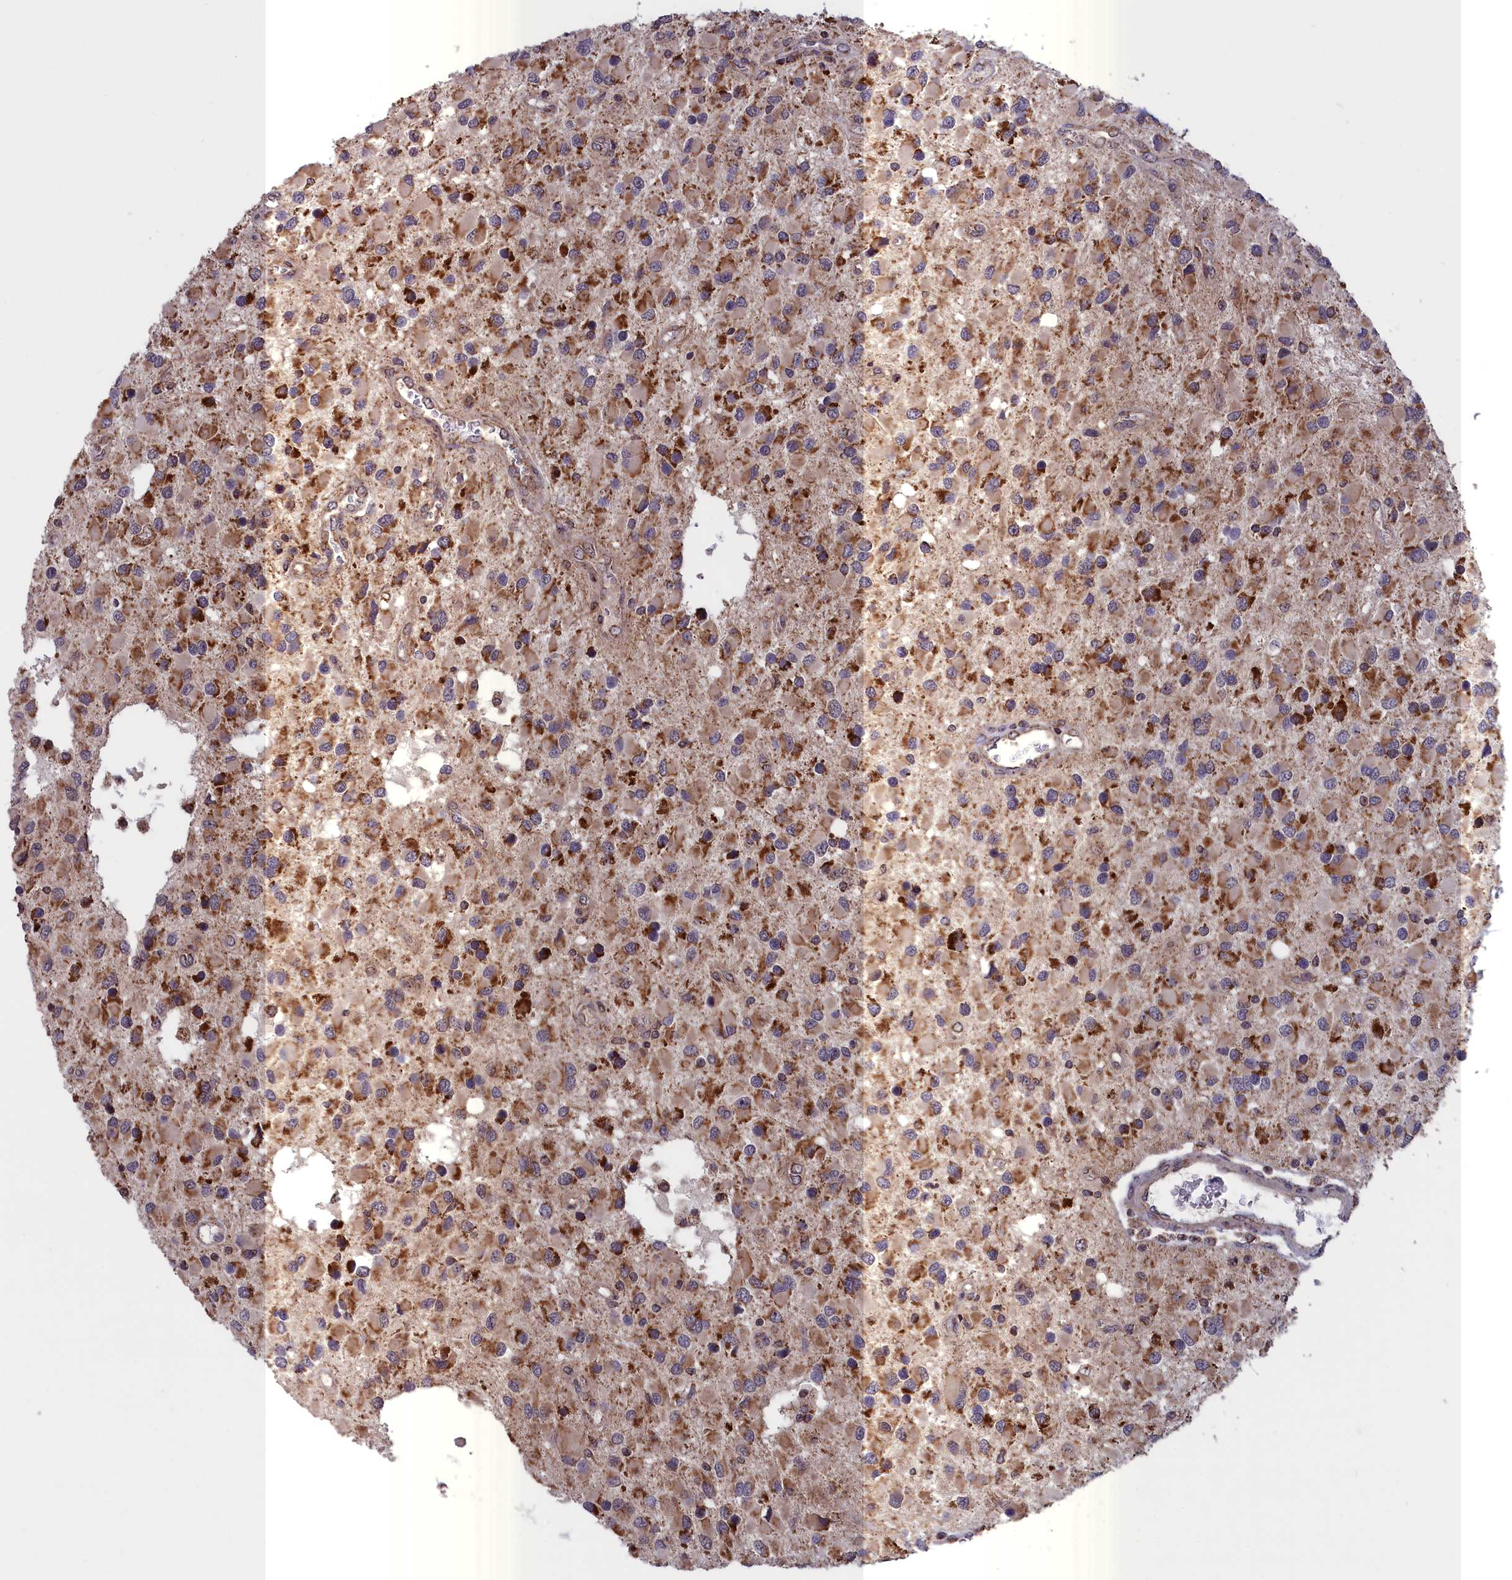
{"staining": {"intensity": "strong", "quantity": "<25%", "location": "cytoplasmic/membranous"}, "tissue": "glioma", "cell_type": "Tumor cells", "image_type": "cancer", "snomed": [{"axis": "morphology", "description": "Glioma, malignant, High grade"}, {"axis": "topography", "description": "Brain"}], "caption": "Protein expression analysis of human high-grade glioma (malignant) reveals strong cytoplasmic/membranous staining in approximately <25% of tumor cells.", "gene": "TIMM44", "patient": {"sex": "male", "age": 53}}